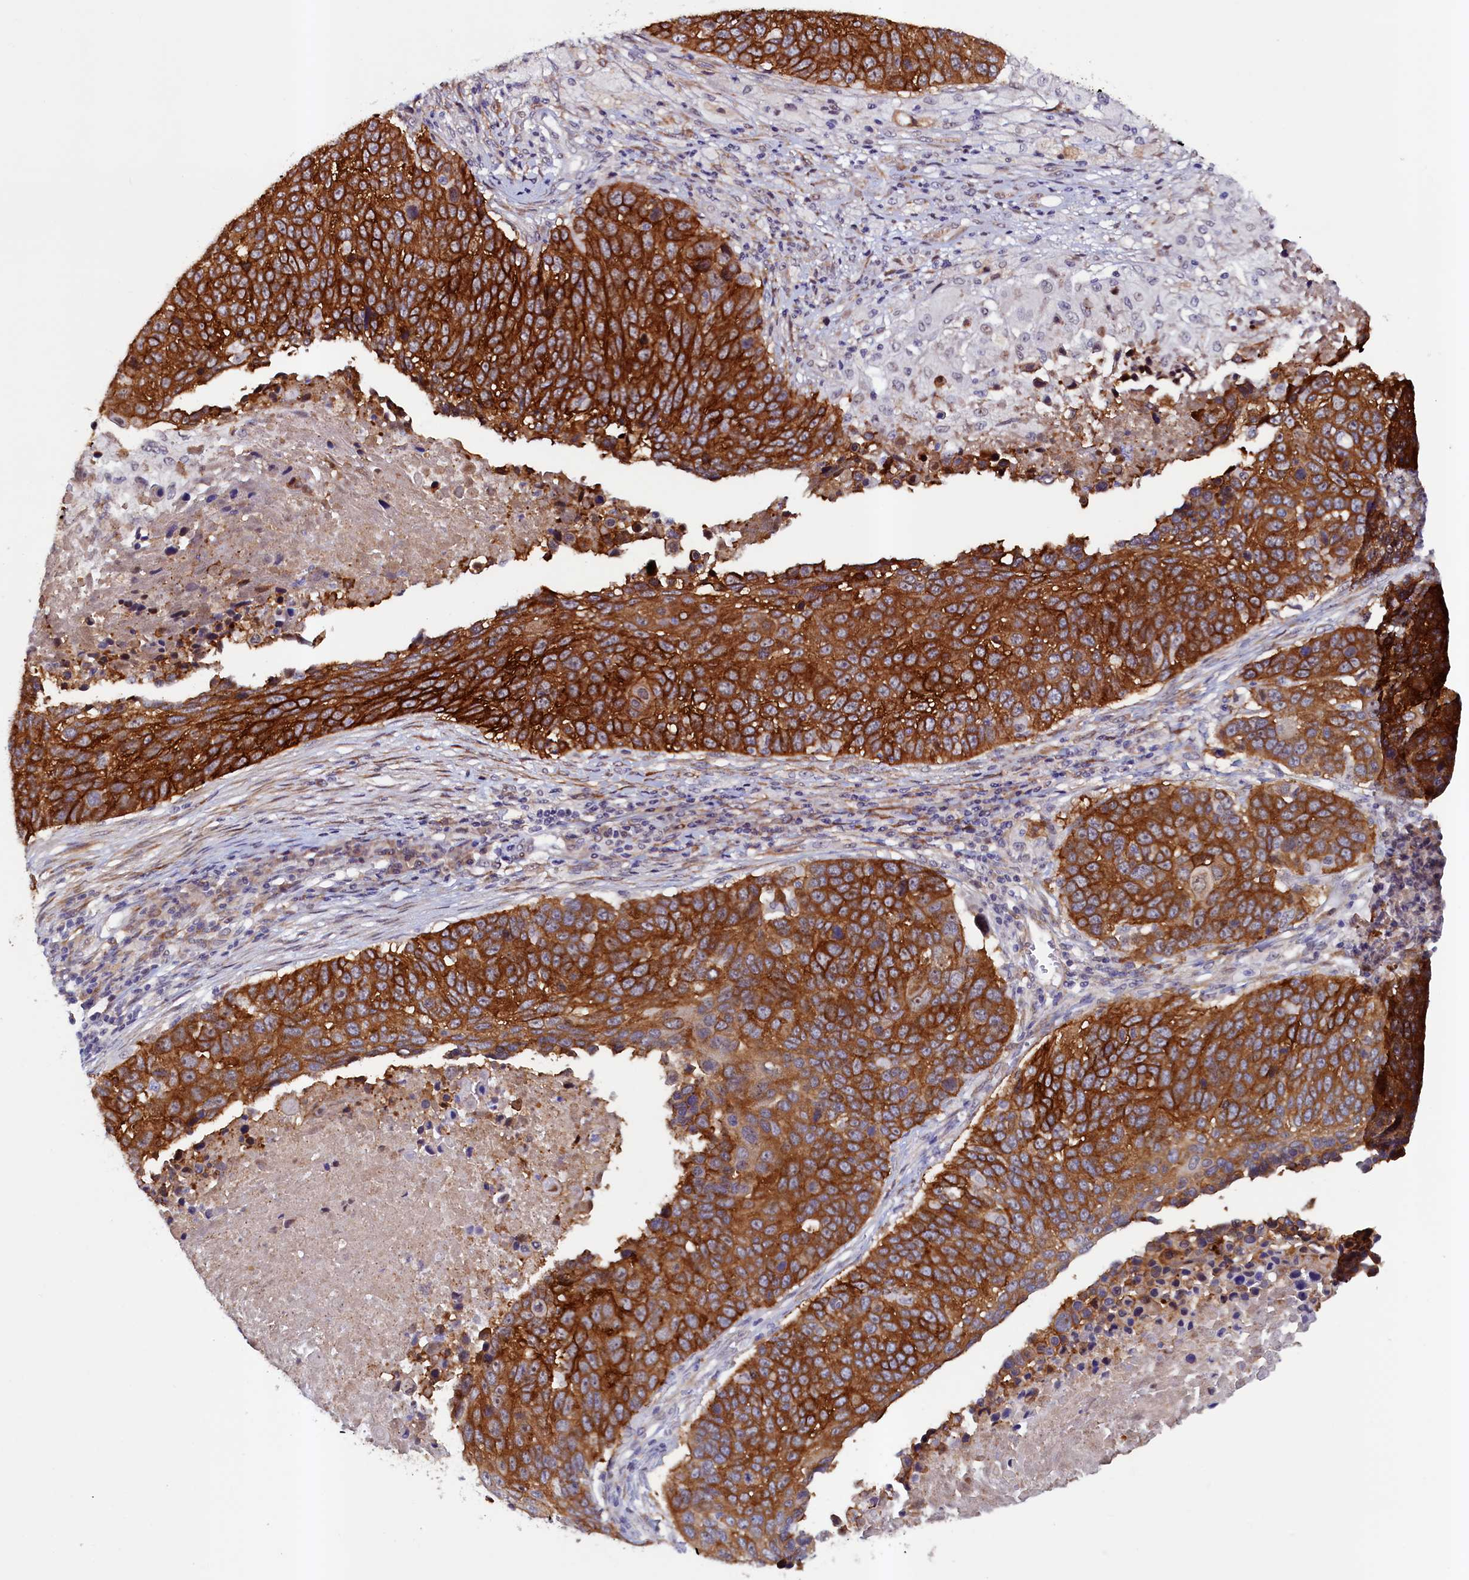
{"staining": {"intensity": "strong", "quantity": ">75%", "location": "cytoplasmic/membranous"}, "tissue": "lung cancer", "cell_type": "Tumor cells", "image_type": "cancer", "snomed": [{"axis": "morphology", "description": "Normal tissue, NOS"}, {"axis": "morphology", "description": "Squamous cell carcinoma, NOS"}, {"axis": "topography", "description": "Lymph node"}, {"axis": "topography", "description": "Lung"}], "caption": "Lung cancer was stained to show a protein in brown. There is high levels of strong cytoplasmic/membranous expression in about >75% of tumor cells. Using DAB (brown) and hematoxylin (blue) stains, captured at high magnification using brightfield microscopy.", "gene": "PACSIN3", "patient": {"sex": "male", "age": 66}}